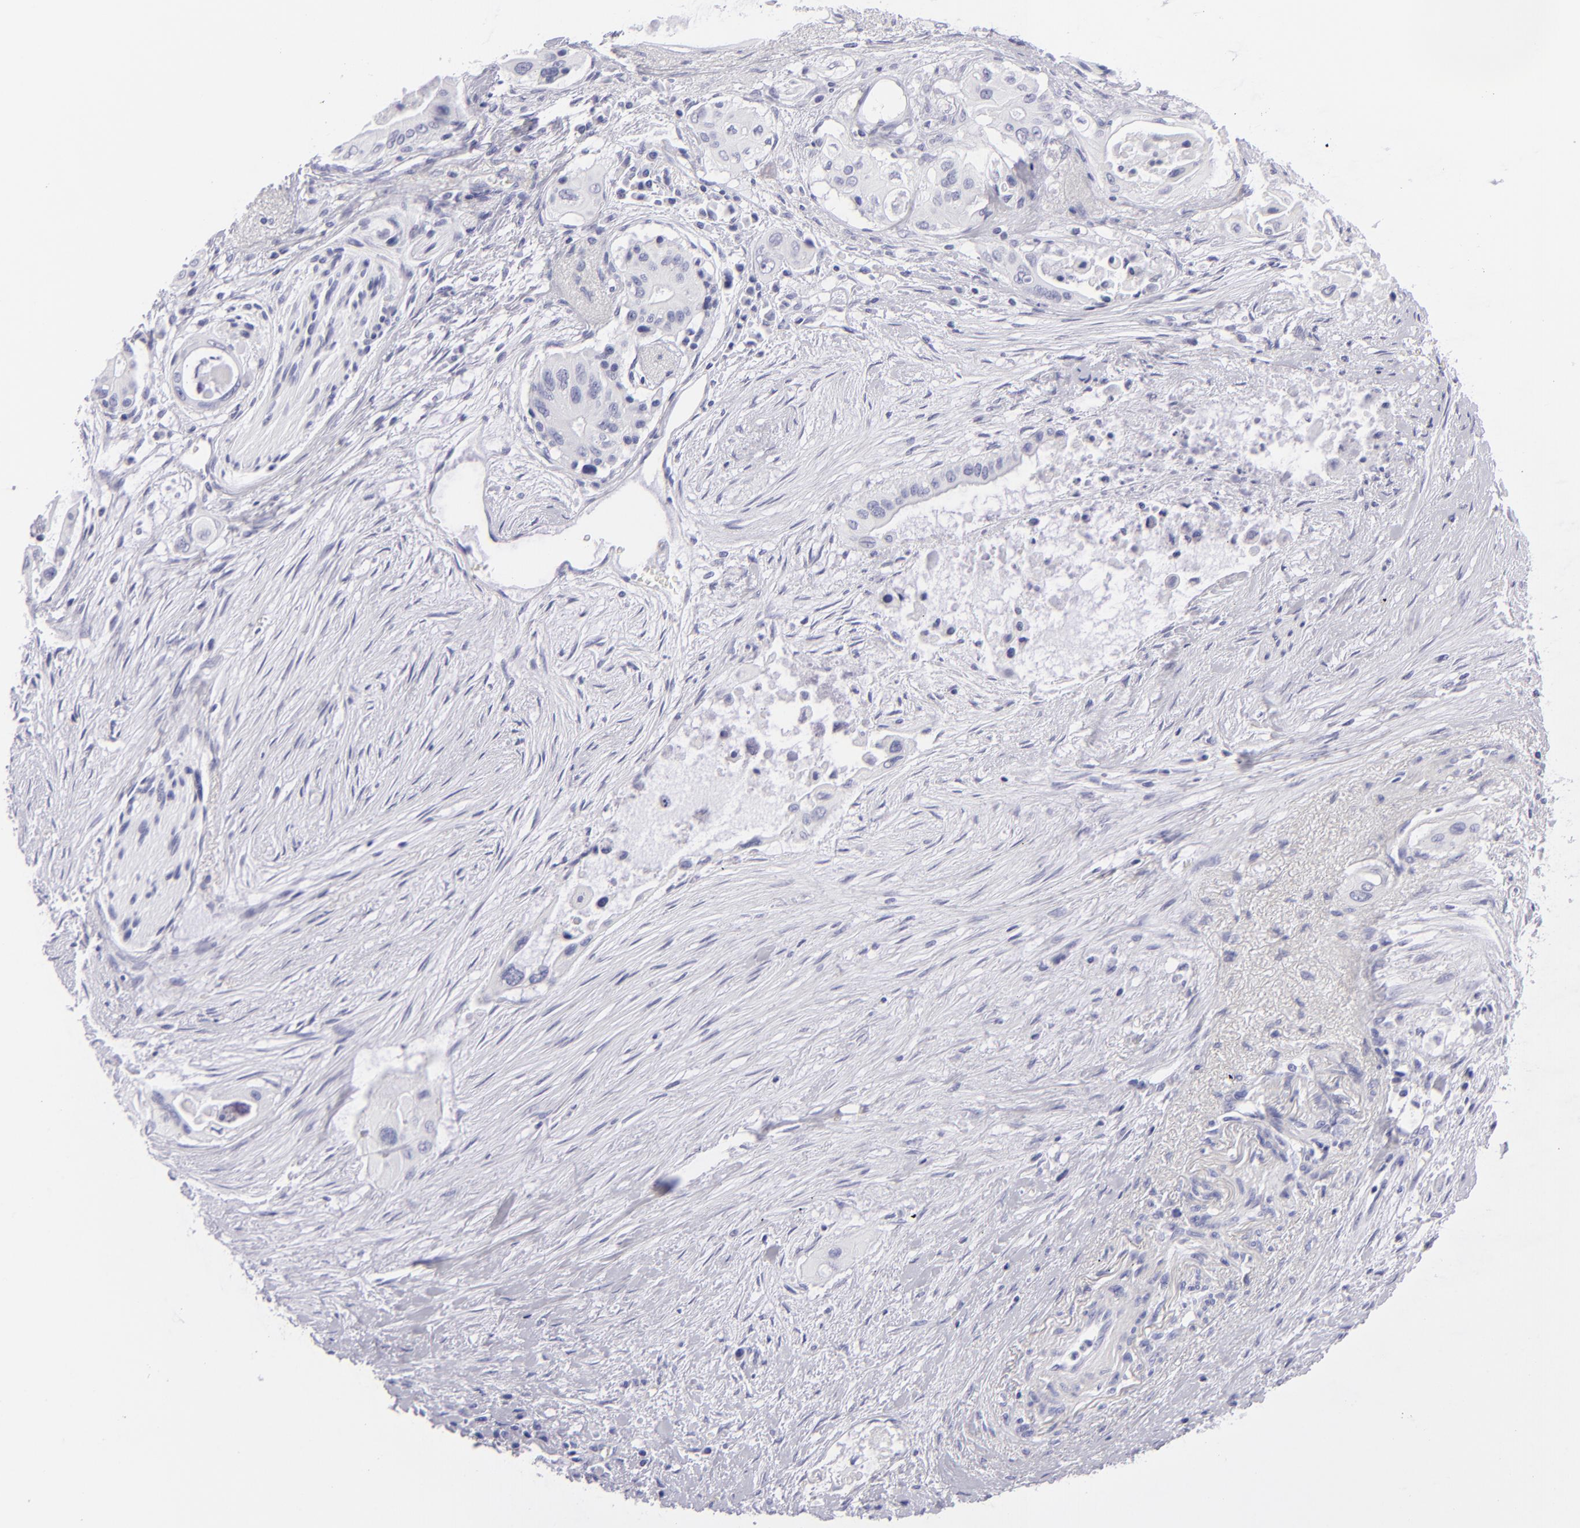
{"staining": {"intensity": "negative", "quantity": "none", "location": "none"}, "tissue": "pancreatic cancer", "cell_type": "Tumor cells", "image_type": "cancer", "snomed": [{"axis": "morphology", "description": "Adenocarcinoma, NOS"}, {"axis": "topography", "description": "Pancreas"}], "caption": "Immunohistochemistry image of neoplastic tissue: pancreatic cancer (adenocarcinoma) stained with DAB (3,3'-diaminobenzidine) exhibits no significant protein staining in tumor cells.", "gene": "PVALB", "patient": {"sex": "male", "age": 77}}